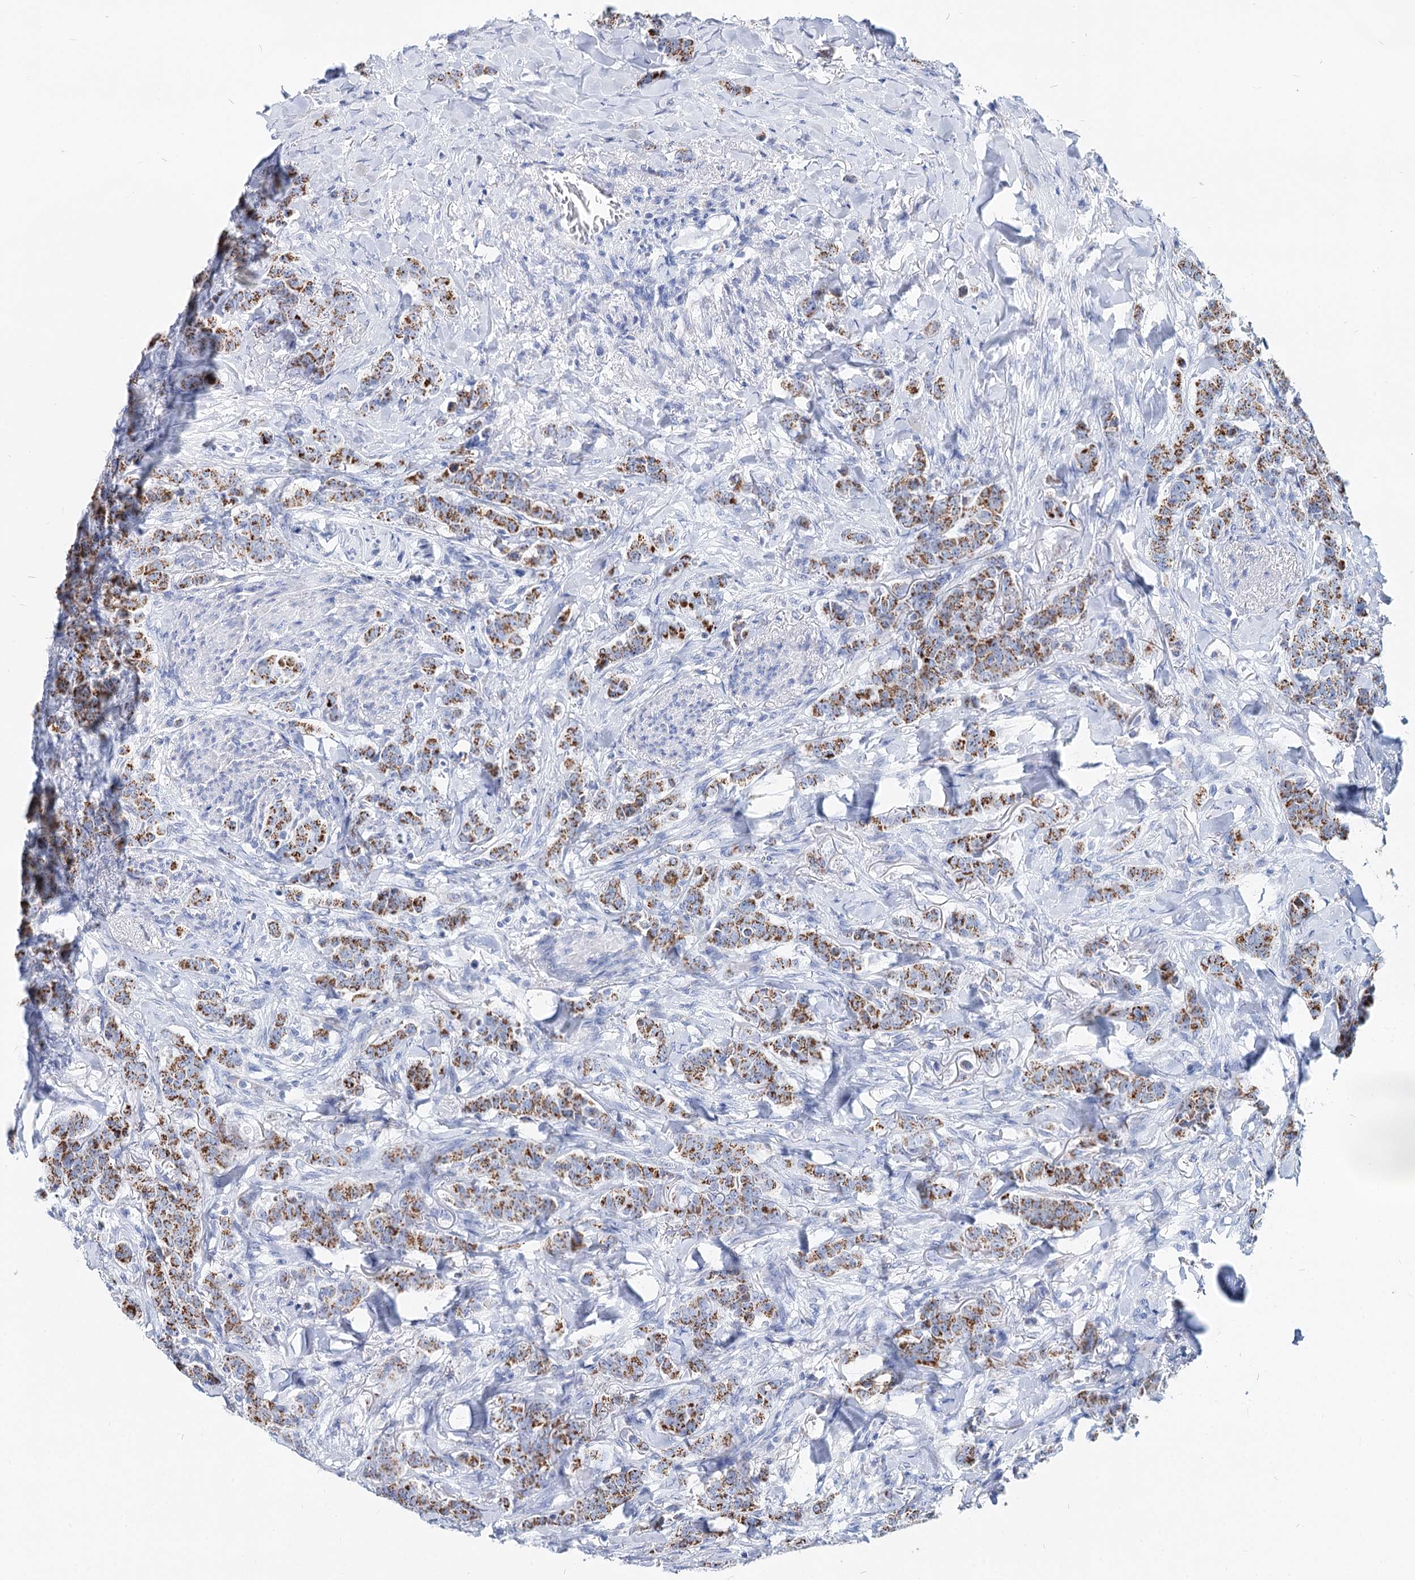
{"staining": {"intensity": "moderate", "quantity": ">75%", "location": "cytoplasmic/membranous"}, "tissue": "breast cancer", "cell_type": "Tumor cells", "image_type": "cancer", "snomed": [{"axis": "morphology", "description": "Duct carcinoma"}, {"axis": "topography", "description": "Breast"}], "caption": "Immunohistochemical staining of human intraductal carcinoma (breast) displays medium levels of moderate cytoplasmic/membranous expression in about >75% of tumor cells.", "gene": "MCCC2", "patient": {"sex": "female", "age": 40}}